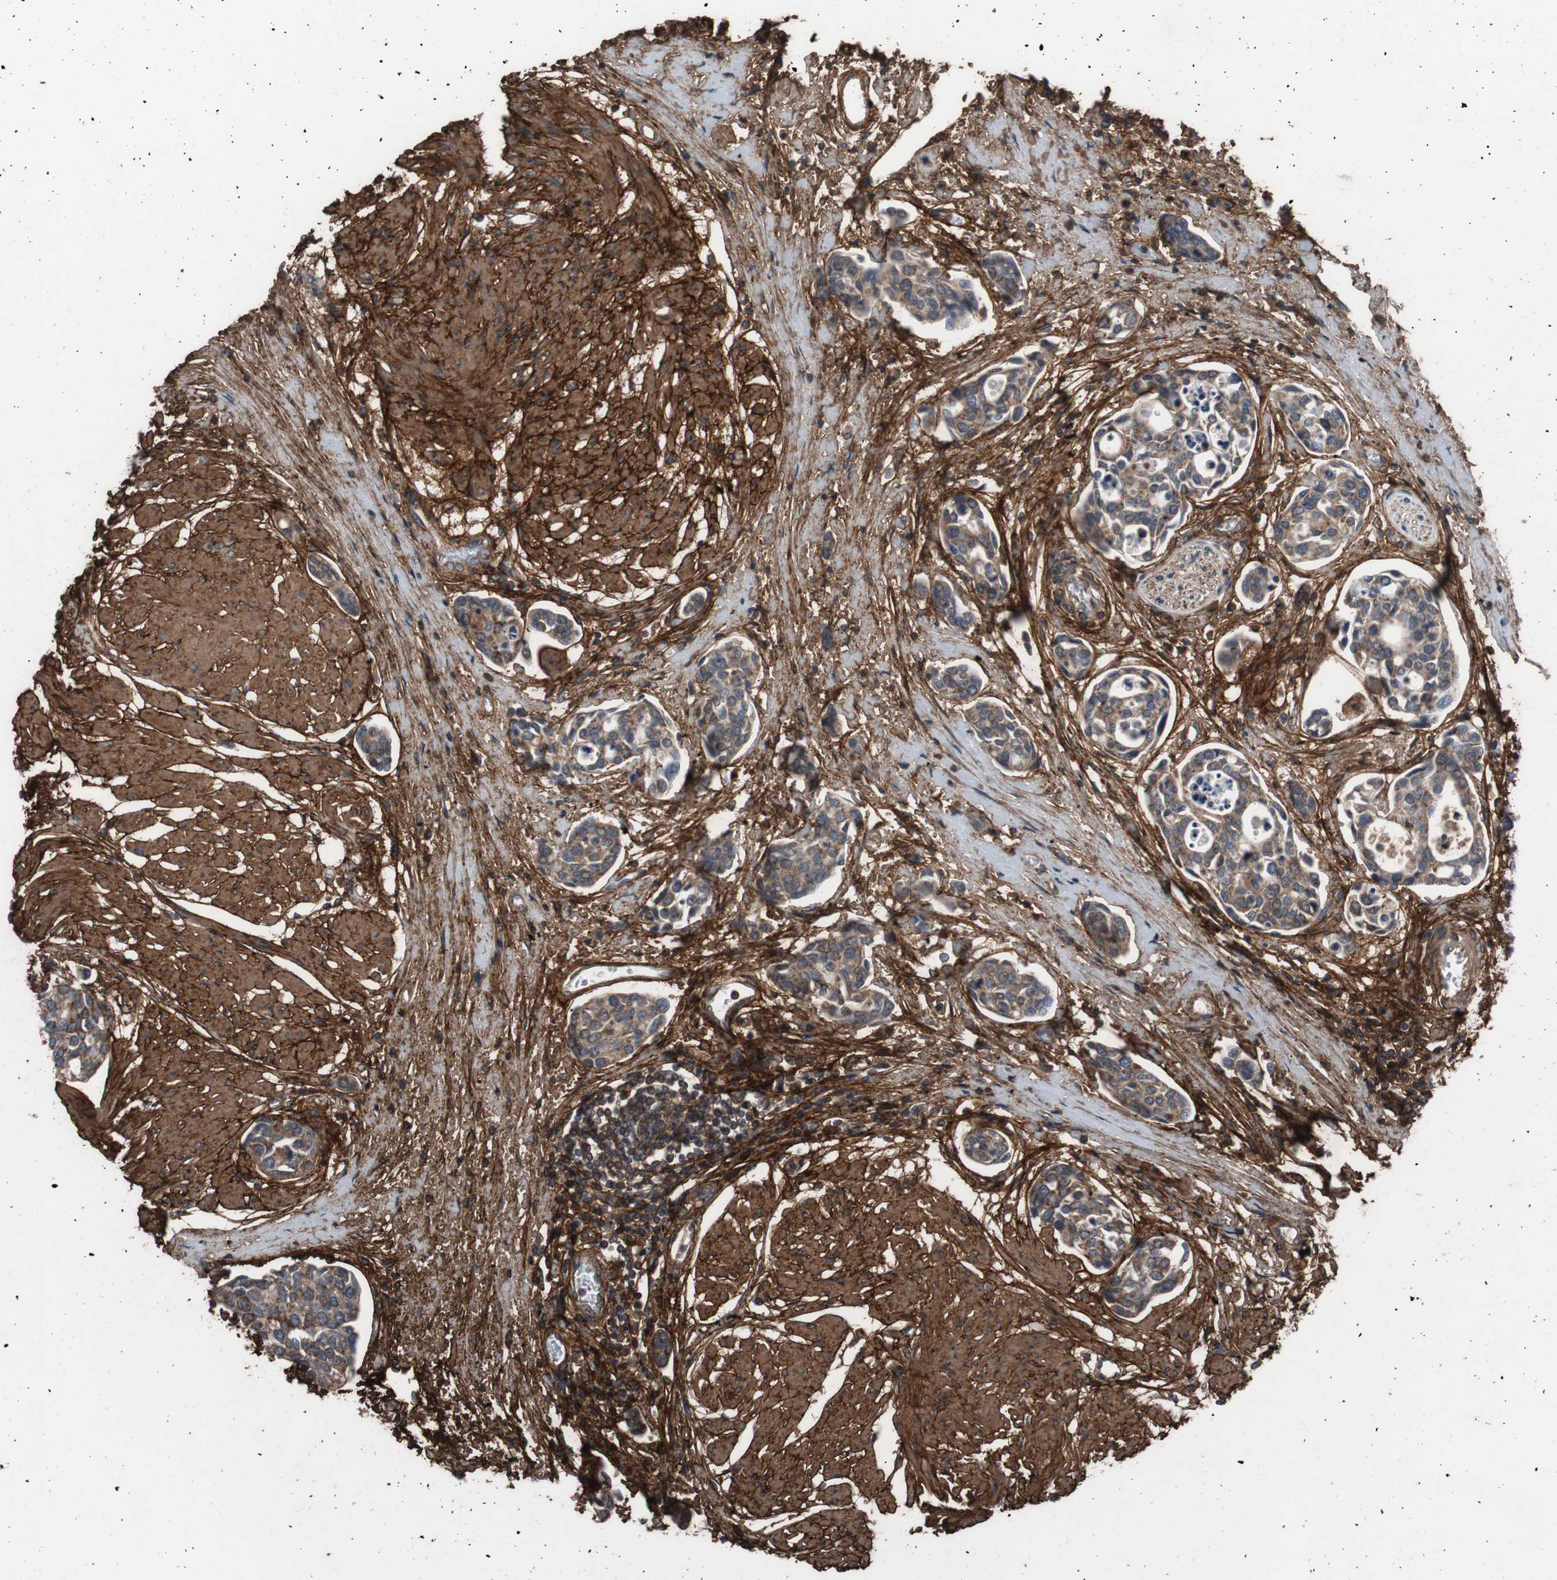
{"staining": {"intensity": "weak", "quantity": ">75%", "location": "cytoplasmic/membranous"}, "tissue": "urothelial cancer", "cell_type": "Tumor cells", "image_type": "cancer", "snomed": [{"axis": "morphology", "description": "Urothelial carcinoma, High grade"}, {"axis": "topography", "description": "Urinary bladder"}], "caption": "Brown immunohistochemical staining in human high-grade urothelial carcinoma demonstrates weak cytoplasmic/membranous positivity in approximately >75% of tumor cells.", "gene": "COL6A2", "patient": {"sex": "male", "age": 78}}